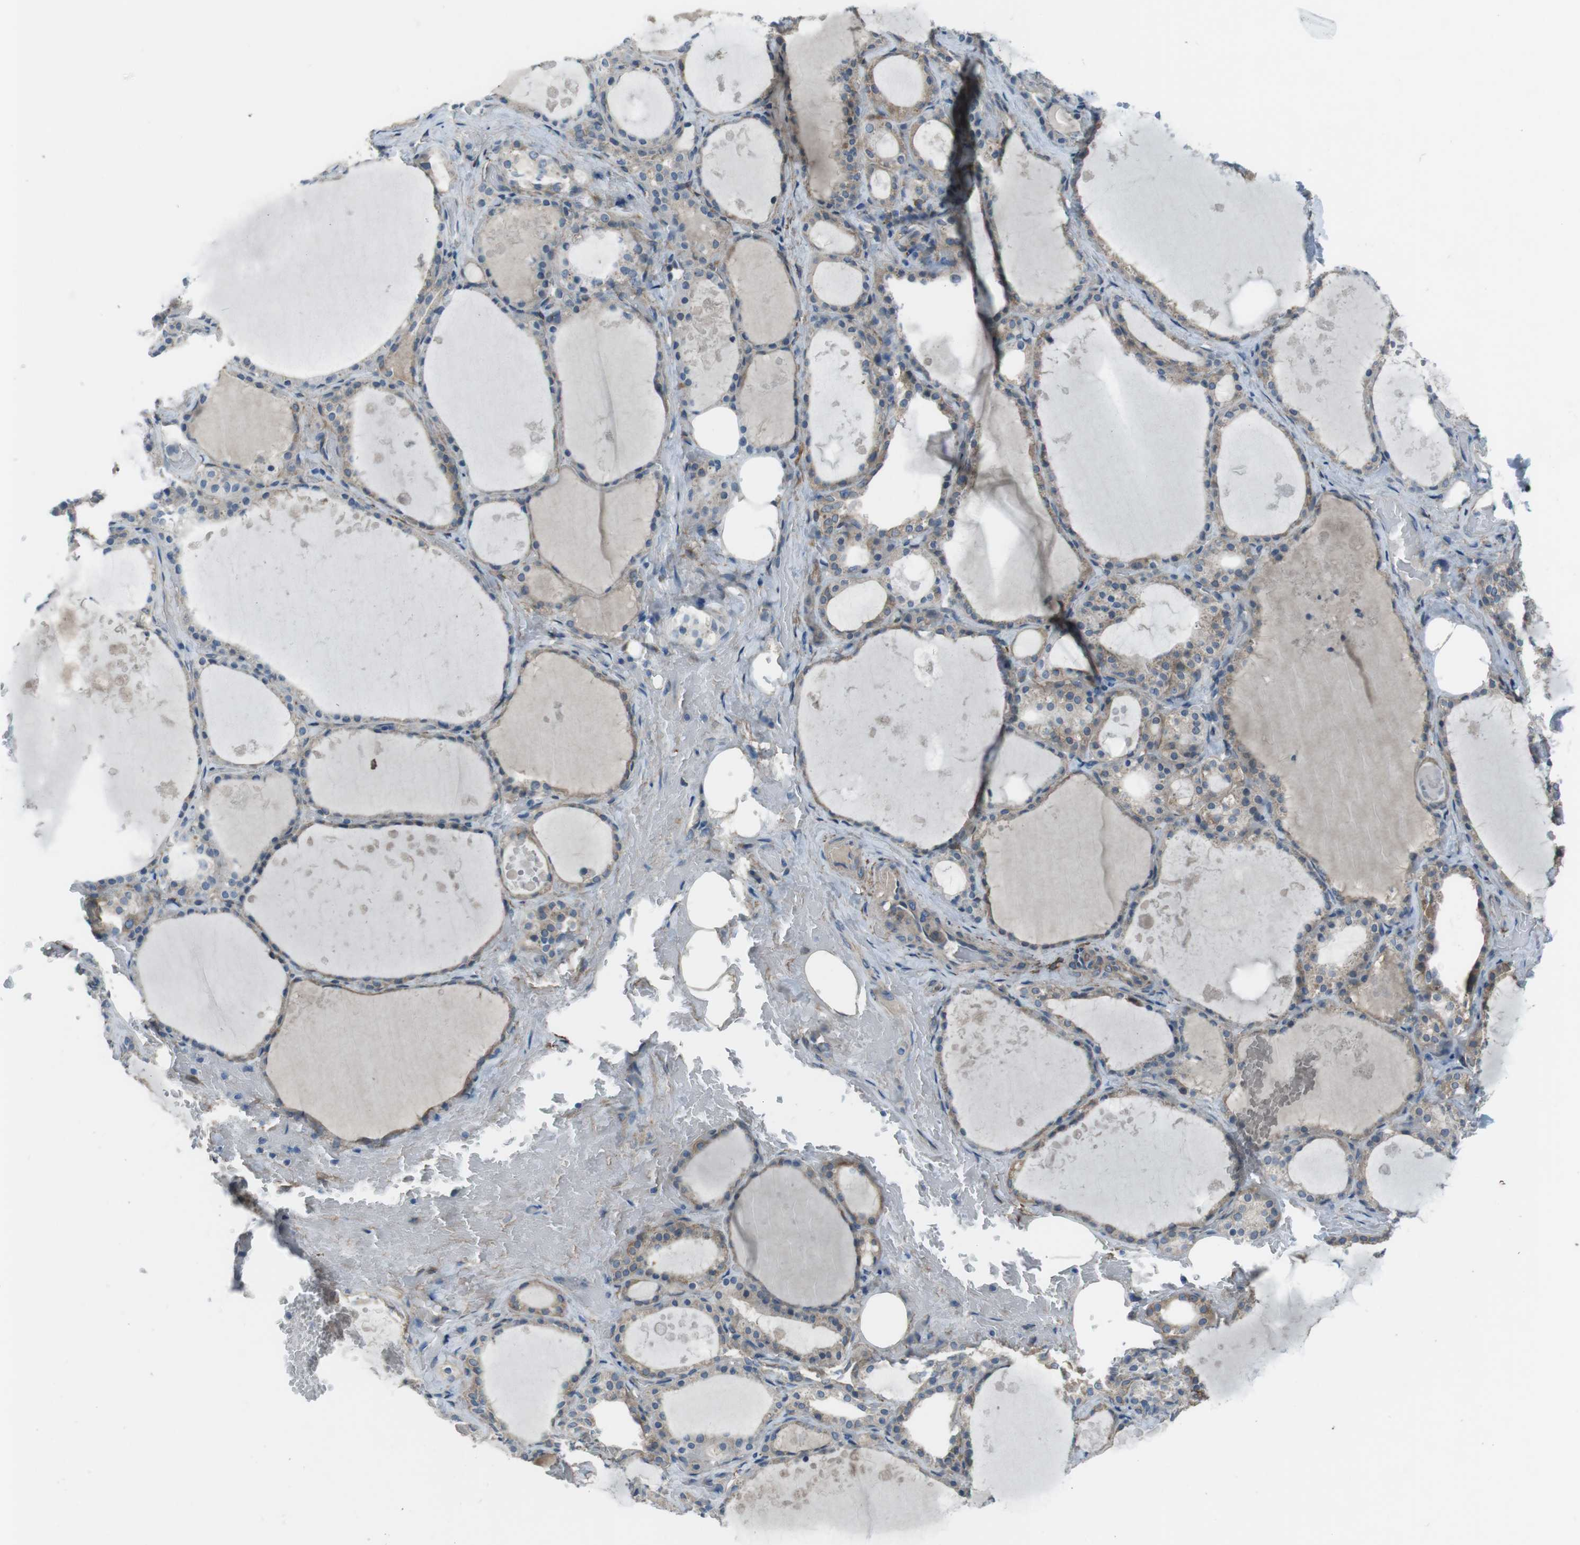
{"staining": {"intensity": "moderate", "quantity": "25%-75%", "location": "cytoplasmic/membranous"}, "tissue": "thyroid gland", "cell_type": "Glandular cells", "image_type": "normal", "snomed": [{"axis": "morphology", "description": "Normal tissue, NOS"}, {"axis": "topography", "description": "Thyroid gland"}], "caption": "Protein expression analysis of benign human thyroid gland reveals moderate cytoplasmic/membranous positivity in about 25%-75% of glandular cells. (brown staining indicates protein expression, while blue staining denotes nuclei).", "gene": "ANK2", "patient": {"sex": "male", "age": 61}}